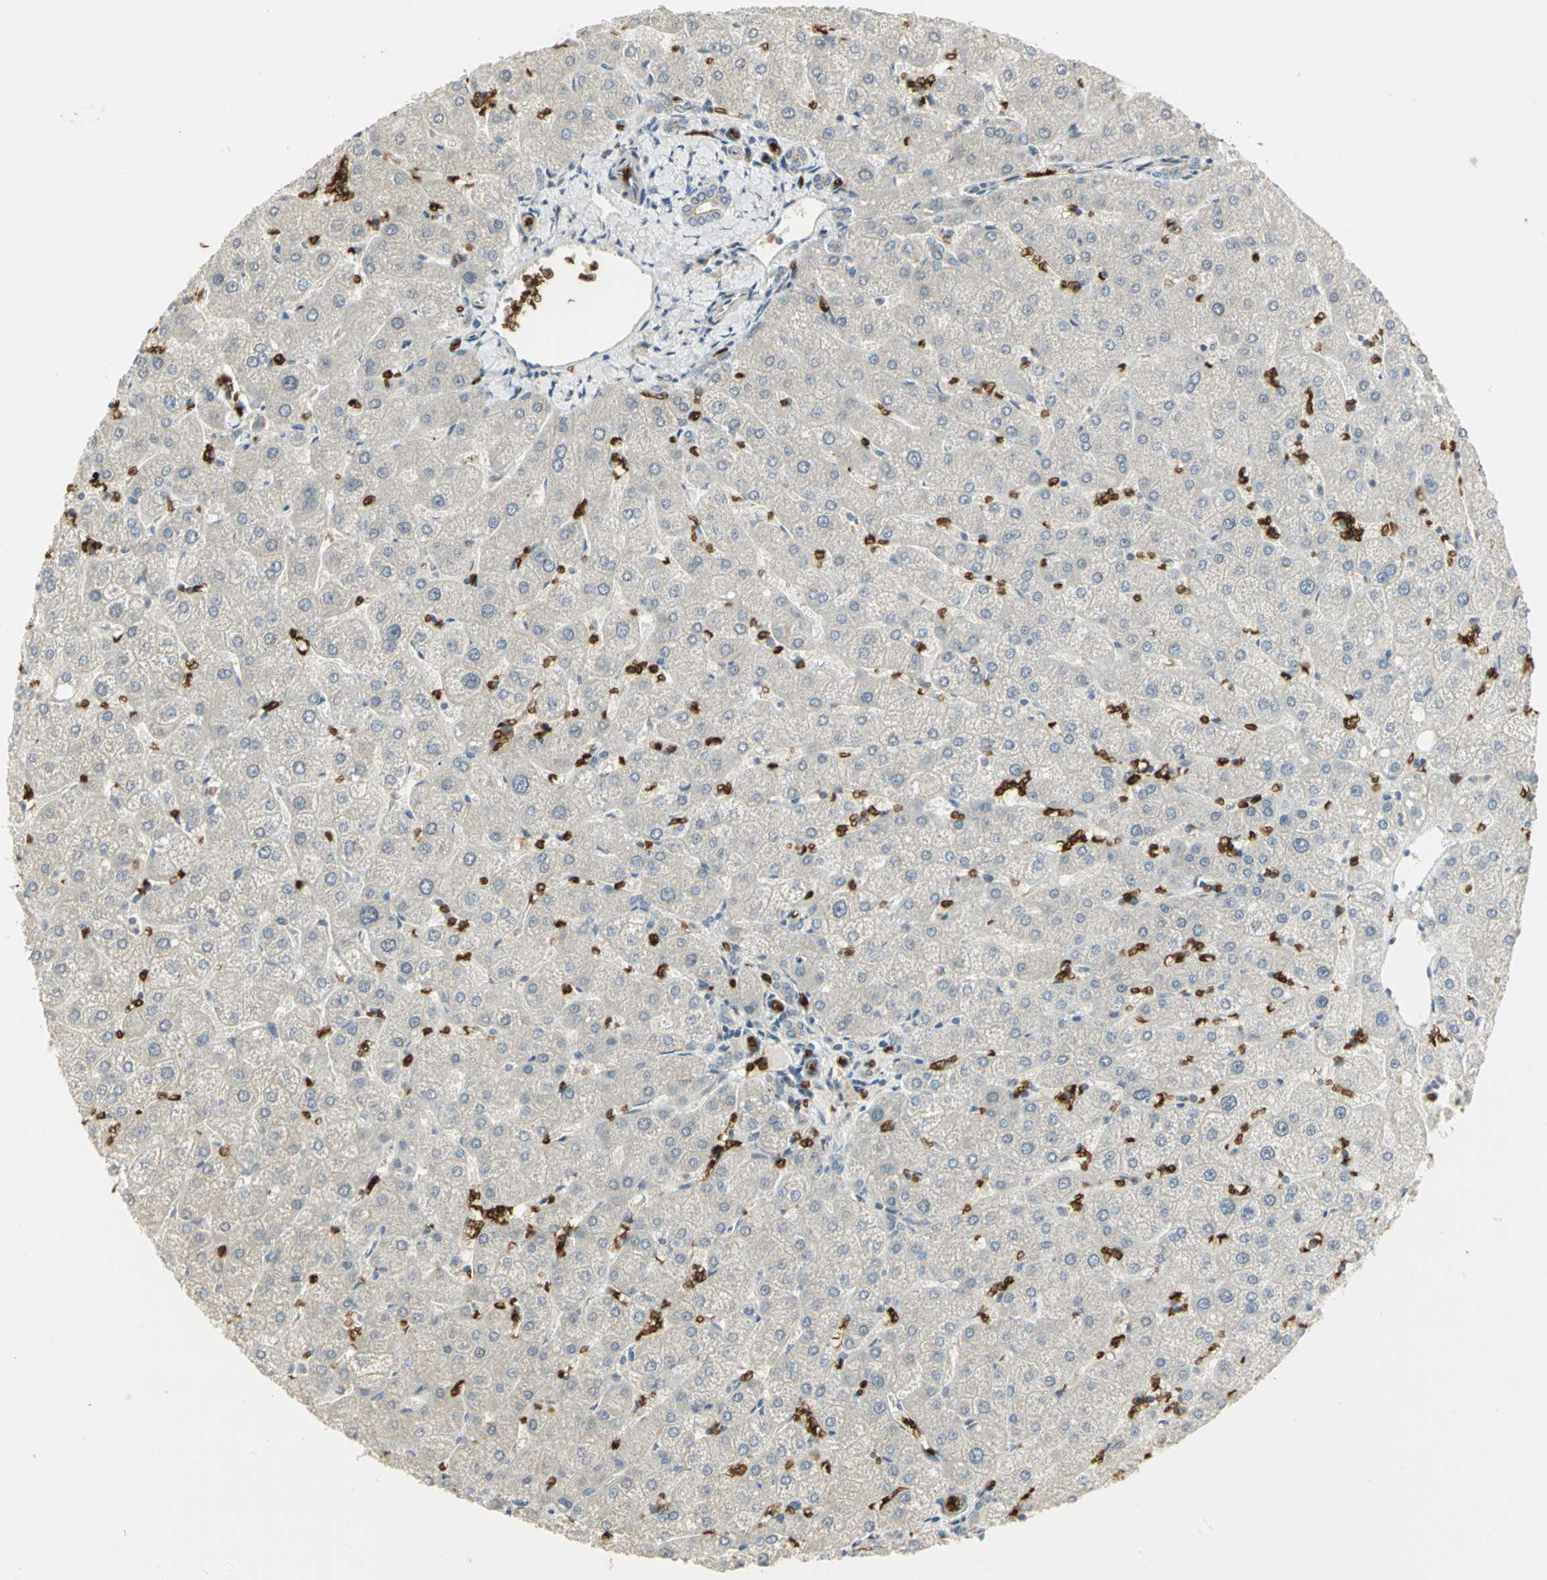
{"staining": {"intensity": "negative", "quantity": "none", "location": "none"}, "tissue": "liver", "cell_type": "Cholangiocytes", "image_type": "normal", "snomed": [{"axis": "morphology", "description": "Normal tissue, NOS"}, {"axis": "topography", "description": "Liver"}], "caption": "An immunohistochemistry image of normal liver is shown. There is no staining in cholangiocytes of liver. (Brightfield microscopy of DAB immunohistochemistry at high magnification).", "gene": "ANK1", "patient": {"sex": "male", "age": 67}}